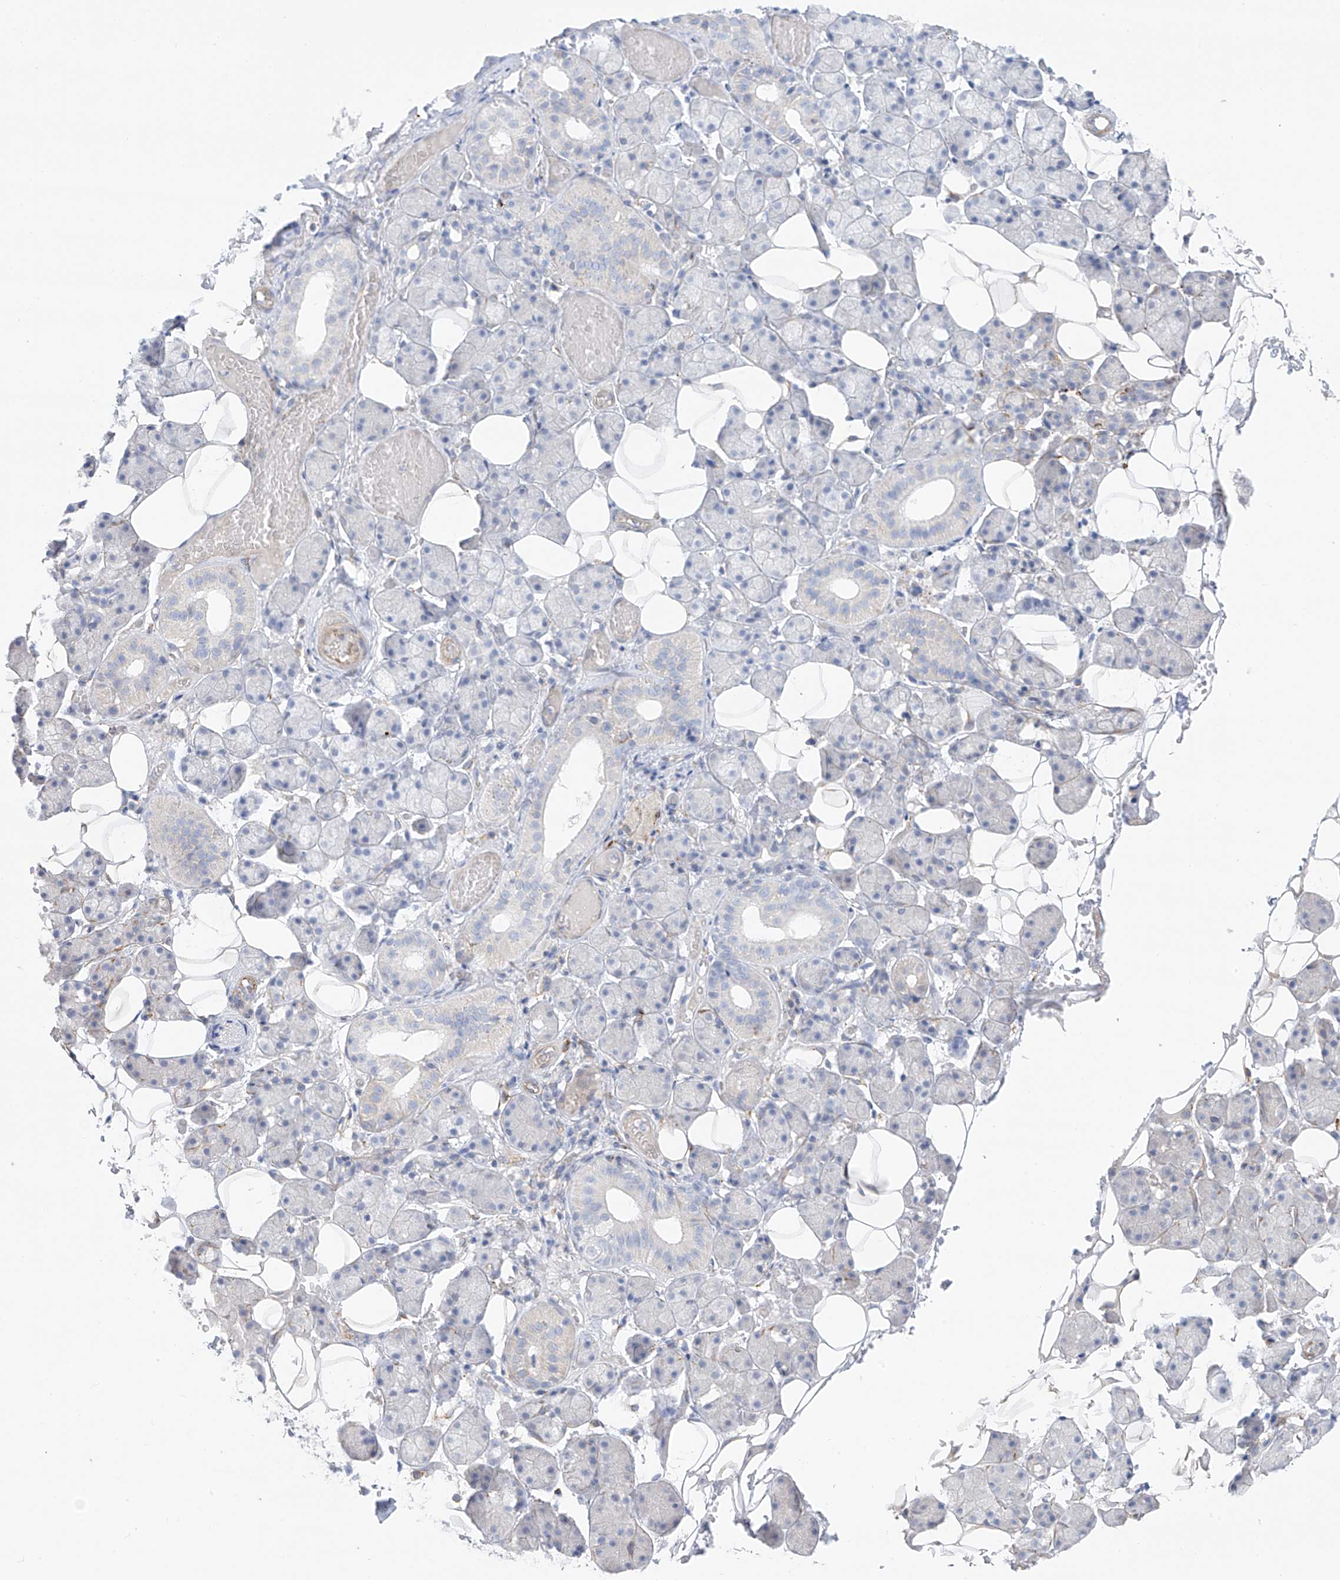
{"staining": {"intensity": "negative", "quantity": "none", "location": "none"}, "tissue": "salivary gland", "cell_type": "Glandular cells", "image_type": "normal", "snomed": [{"axis": "morphology", "description": "Normal tissue, NOS"}, {"axis": "topography", "description": "Salivary gland"}], "caption": "This histopathology image is of benign salivary gland stained with immunohistochemistry (IHC) to label a protein in brown with the nuclei are counter-stained blue. There is no expression in glandular cells. (IHC, brightfield microscopy, high magnification).", "gene": "TAL2", "patient": {"sex": "female", "age": 33}}